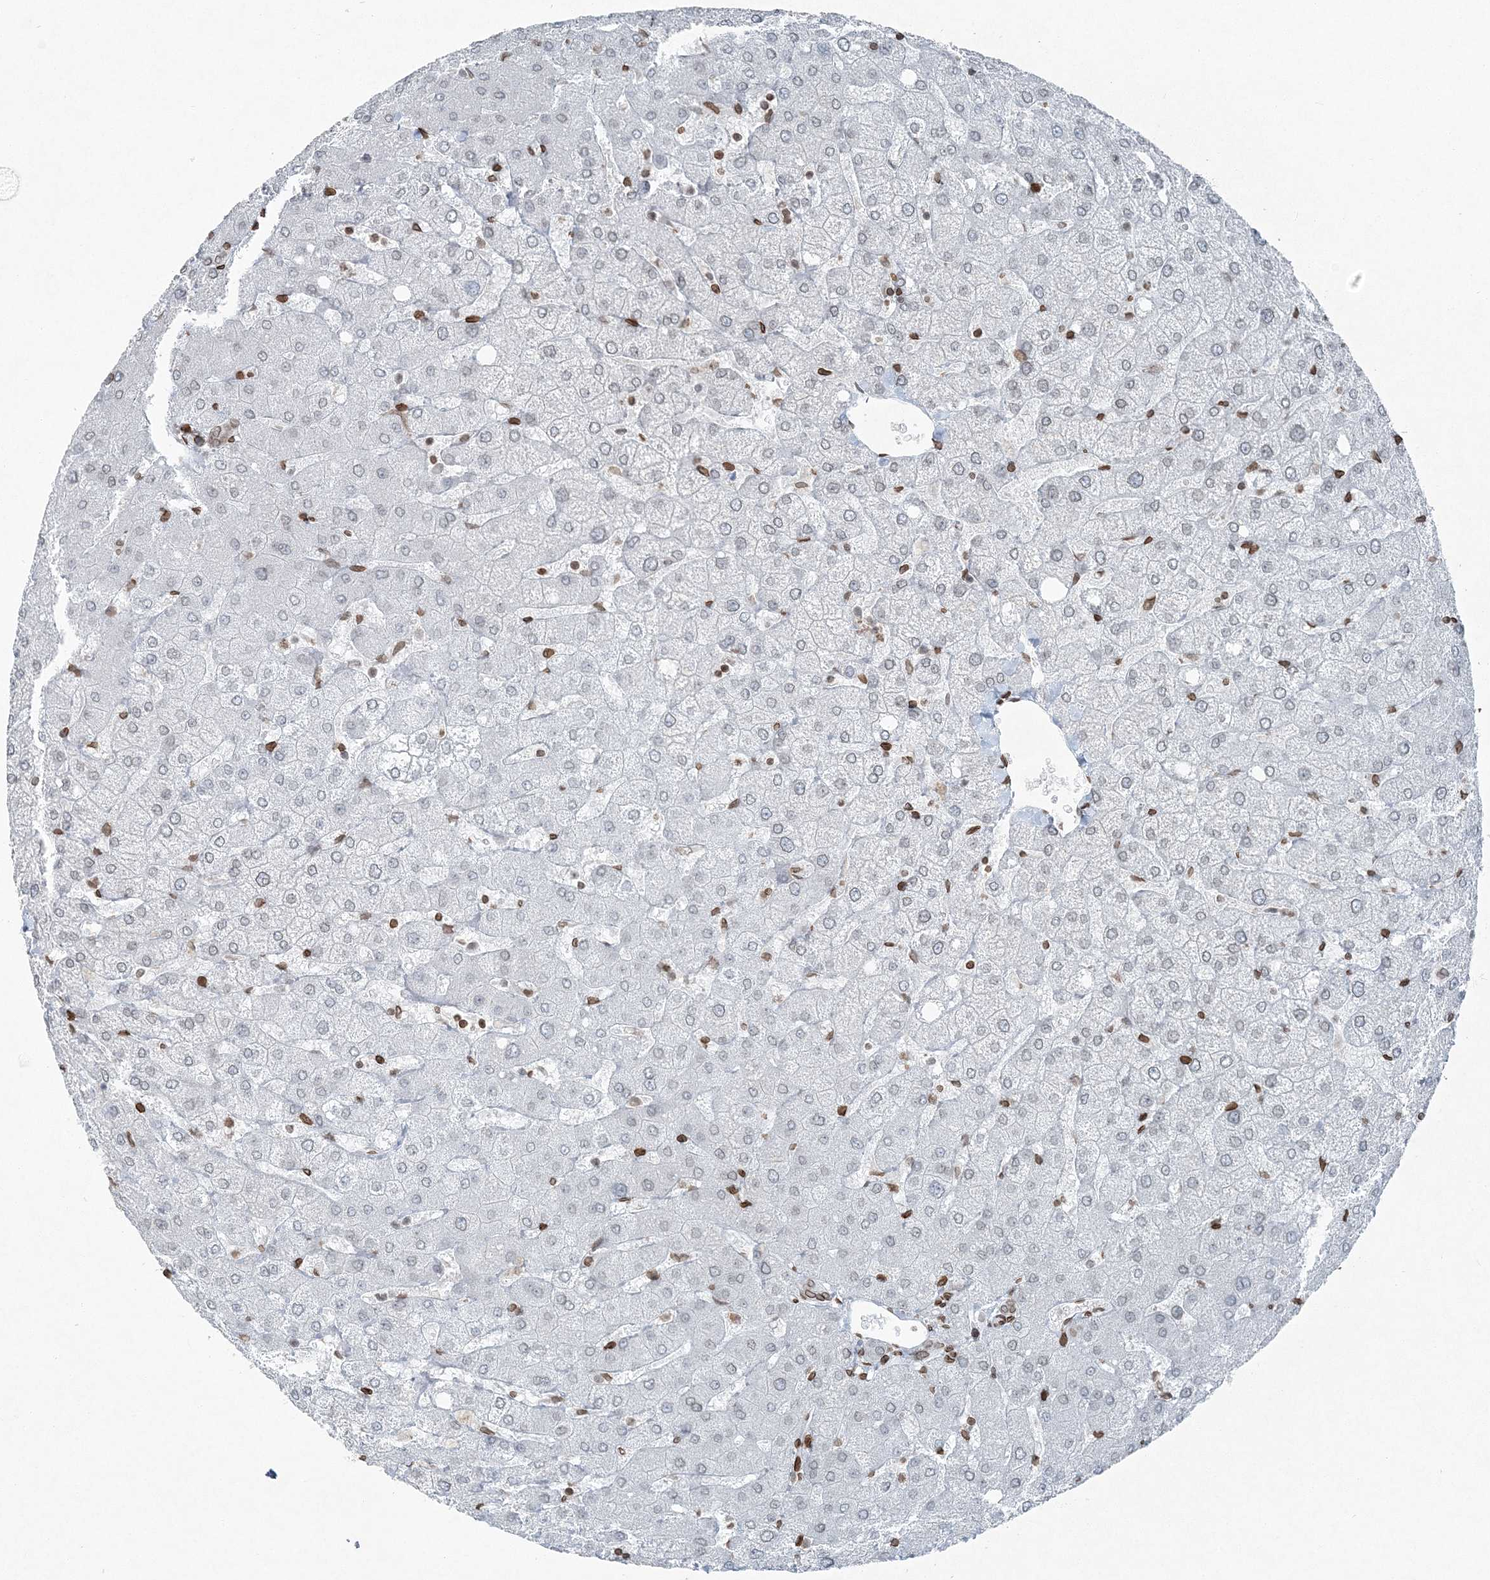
{"staining": {"intensity": "moderate", "quantity": "25%-75%", "location": "cytoplasmic/membranous,nuclear"}, "tissue": "liver", "cell_type": "Cholangiocytes", "image_type": "normal", "snomed": [{"axis": "morphology", "description": "Normal tissue, NOS"}, {"axis": "topography", "description": "Liver"}], "caption": "Cholangiocytes show moderate cytoplasmic/membranous,nuclear positivity in about 25%-75% of cells in benign liver. The staining was performed using DAB (3,3'-diaminobenzidine), with brown indicating positive protein expression. Nuclei are stained blue with hematoxylin.", "gene": "GJD4", "patient": {"sex": "female", "age": 54}}